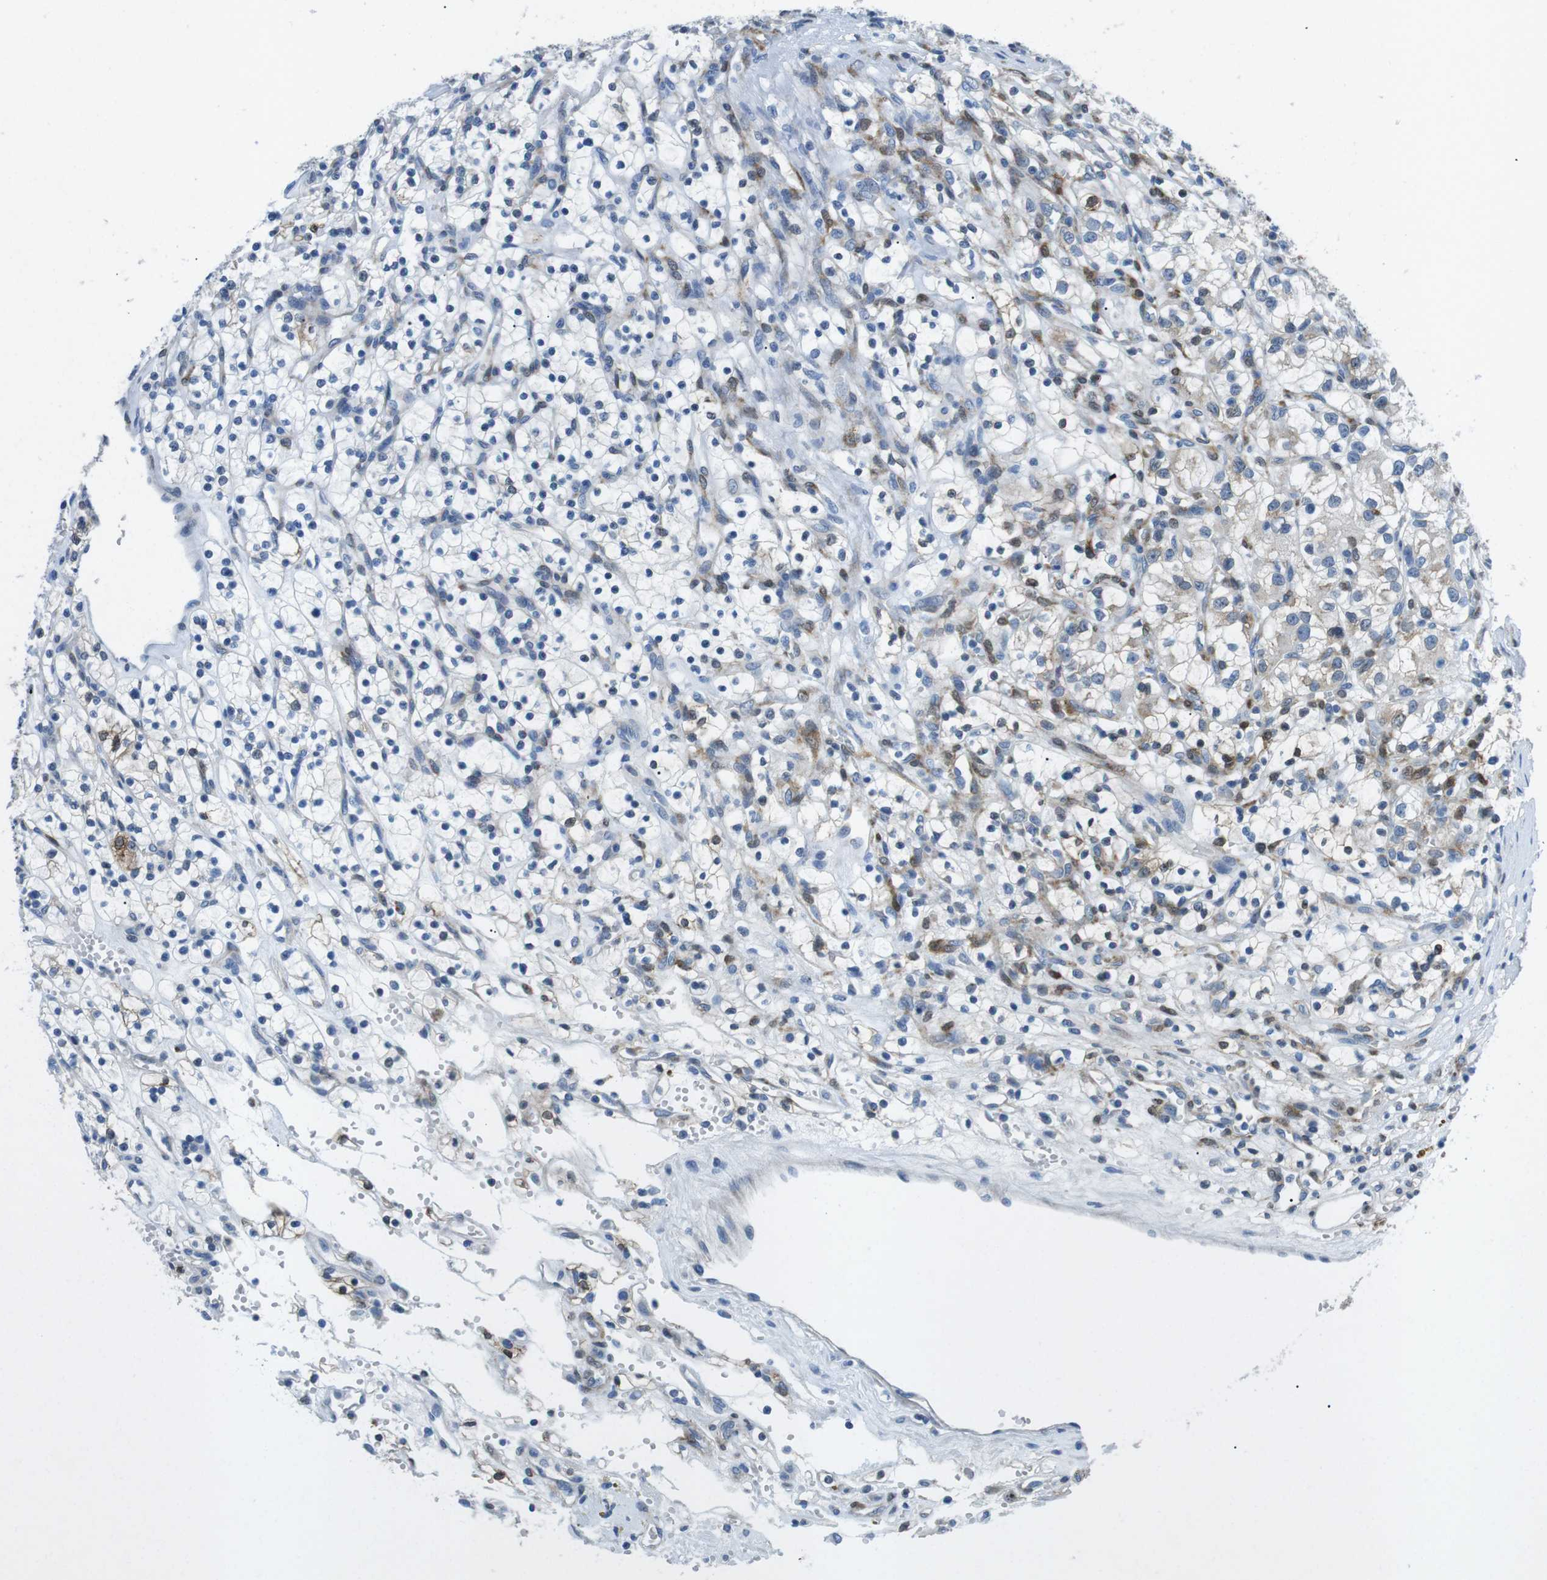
{"staining": {"intensity": "moderate", "quantity": "<25%", "location": "cytoplasmic/membranous,nuclear"}, "tissue": "renal cancer", "cell_type": "Tumor cells", "image_type": "cancer", "snomed": [{"axis": "morphology", "description": "Adenocarcinoma, NOS"}, {"axis": "topography", "description": "Kidney"}], "caption": "Immunohistochemistry of renal cancer (adenocarcinoma) shows low levels of moderate cytoplasmic/membranous and nuclear staining in about <25% of tumor cells.", "gene": "PHLDA1", "patient": {"sex": "female", "age": 57}}